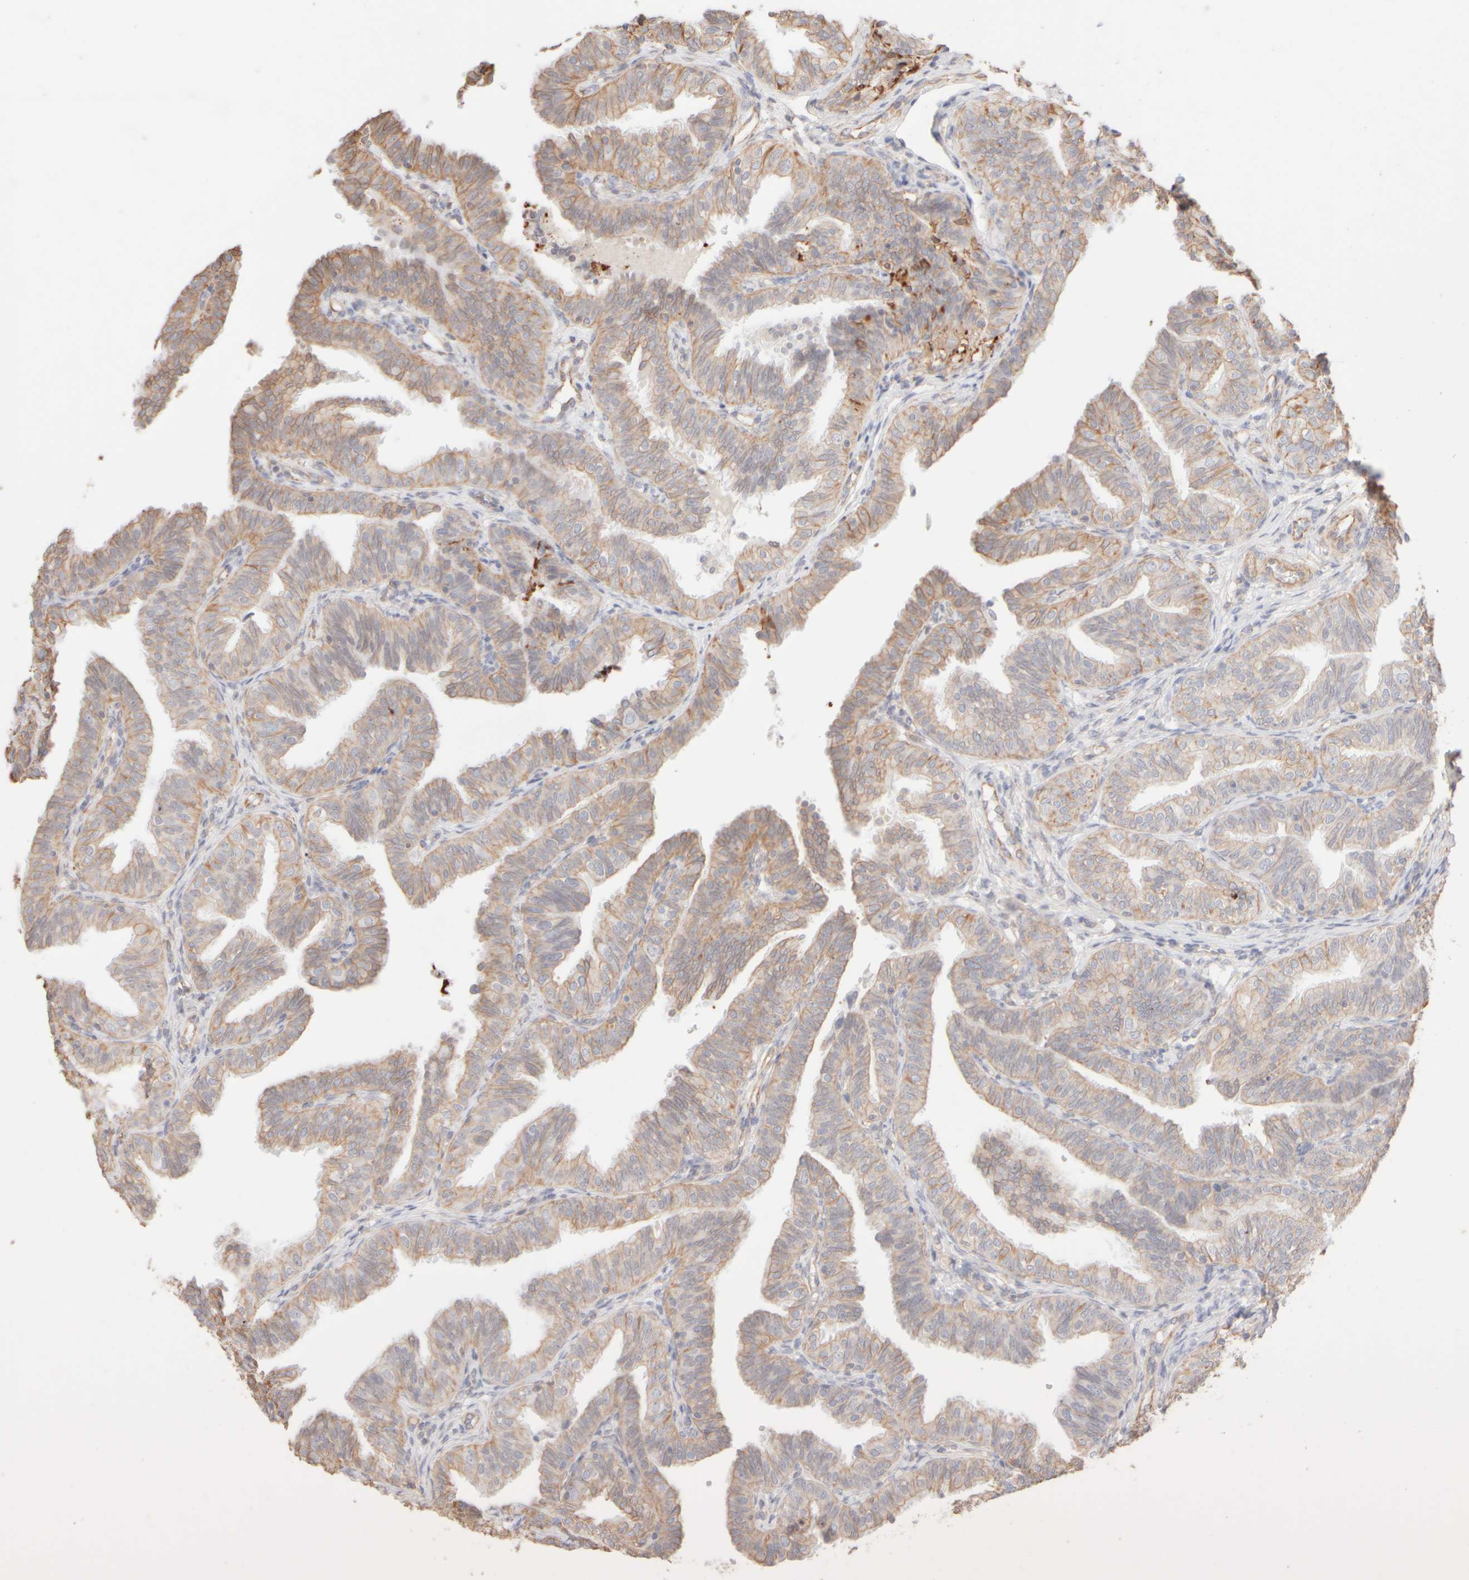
{"staining": {"intensity": "weak", "quantity": ">75%", "location": "cytoplasmic/membranous"}, "tissue": "fallopian tube", "cell_type": "Glandular cells", "image_type": "normal", "snomed": [{"axis": "morphology", "description": "Normal tissue, NOS"}, {"axis": "topography", "description": "Fallopian tube"}], "caption": "Protein positivity by IHC reveals weak cytoplasmic/membranous staining in about >75% of glandular cells in unremarkable fallopian tube.", "gene": "KRT15", "patient": {"sex": "female", "age": 35}}